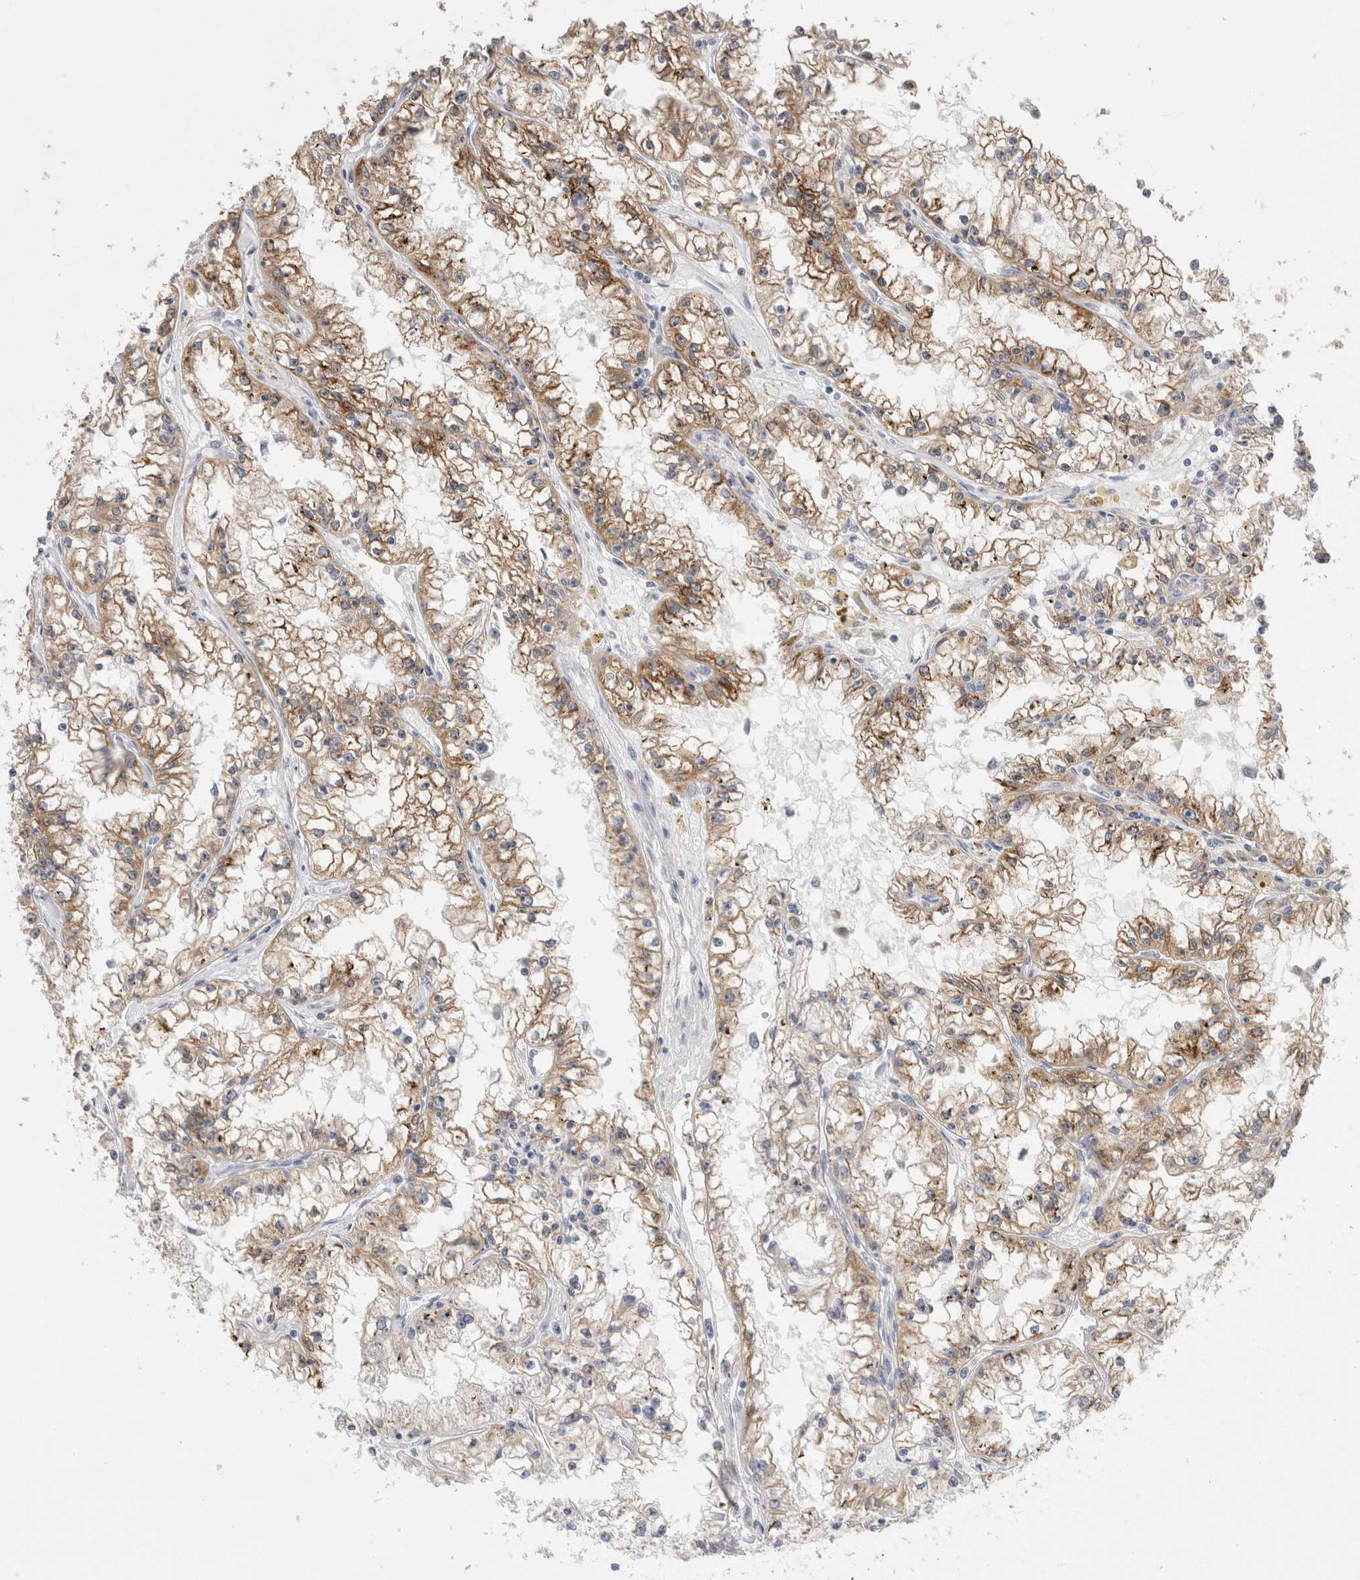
{"staining": {"intensity": "moderate", "quantity": ">75%", "location": "cytoplasmic/membranous"}, "tissue": "renal cancer", "cell_type": "Tumor cells", "image_type": "cancer", "snomed": [{"axis": "morphology", "description": "Adenocarcinoma, NOS"}, {"axis": "topography", "description": "Kidney"}], "caption": "IHC (DAB (3,3'-diaminobenzidine)) staining of human renal adenocarcinoma displays moderate cytoplasmic/membranous protein staining in approximately >75% of tumor cells. The staining was performed using DAB (3,3'-diaminobenzidine), with brown indicating positive protein expression. Nuclei are stained blue with hematoxylin.", "gene": "TBC1D16", "patient": {"sex": "male", "age": 56}}